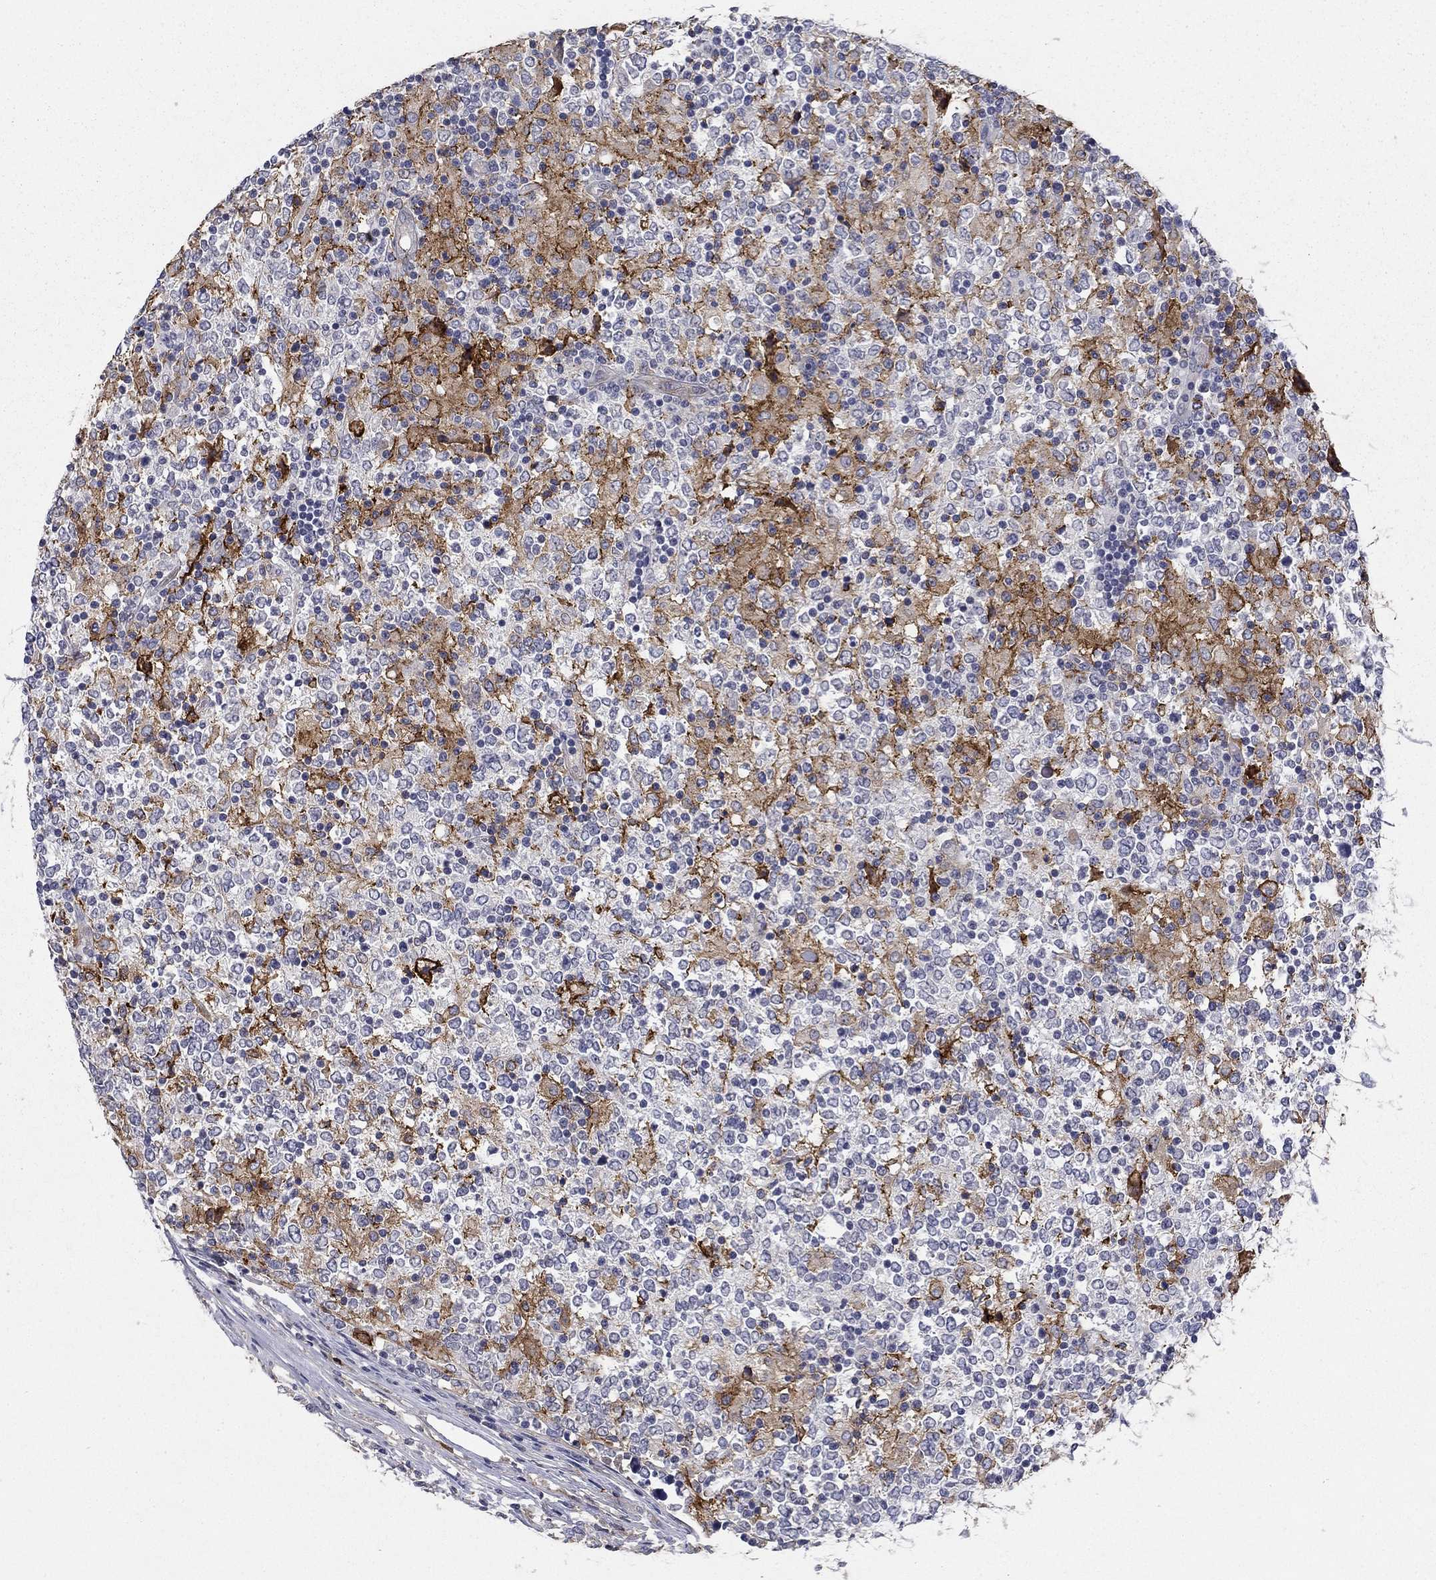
{"staining": {"intensity": "negative", "quantity": "none", "location": "none"}, "tissue": "lymphoma", "cell_type": "Tumor cells", "image_type": "cancer", "snomed": [{"axis": "morphology", "description": "Malignant lymphoma, non-Hodgkin's type, High grade"}, {"axis": "topography", "description": "Lymph node"}], "caption": "Tumor cells are negative for brown protein staining in lymphoma.", "gene": "CD274", "patient": {"sex": "female", "age": 84}}